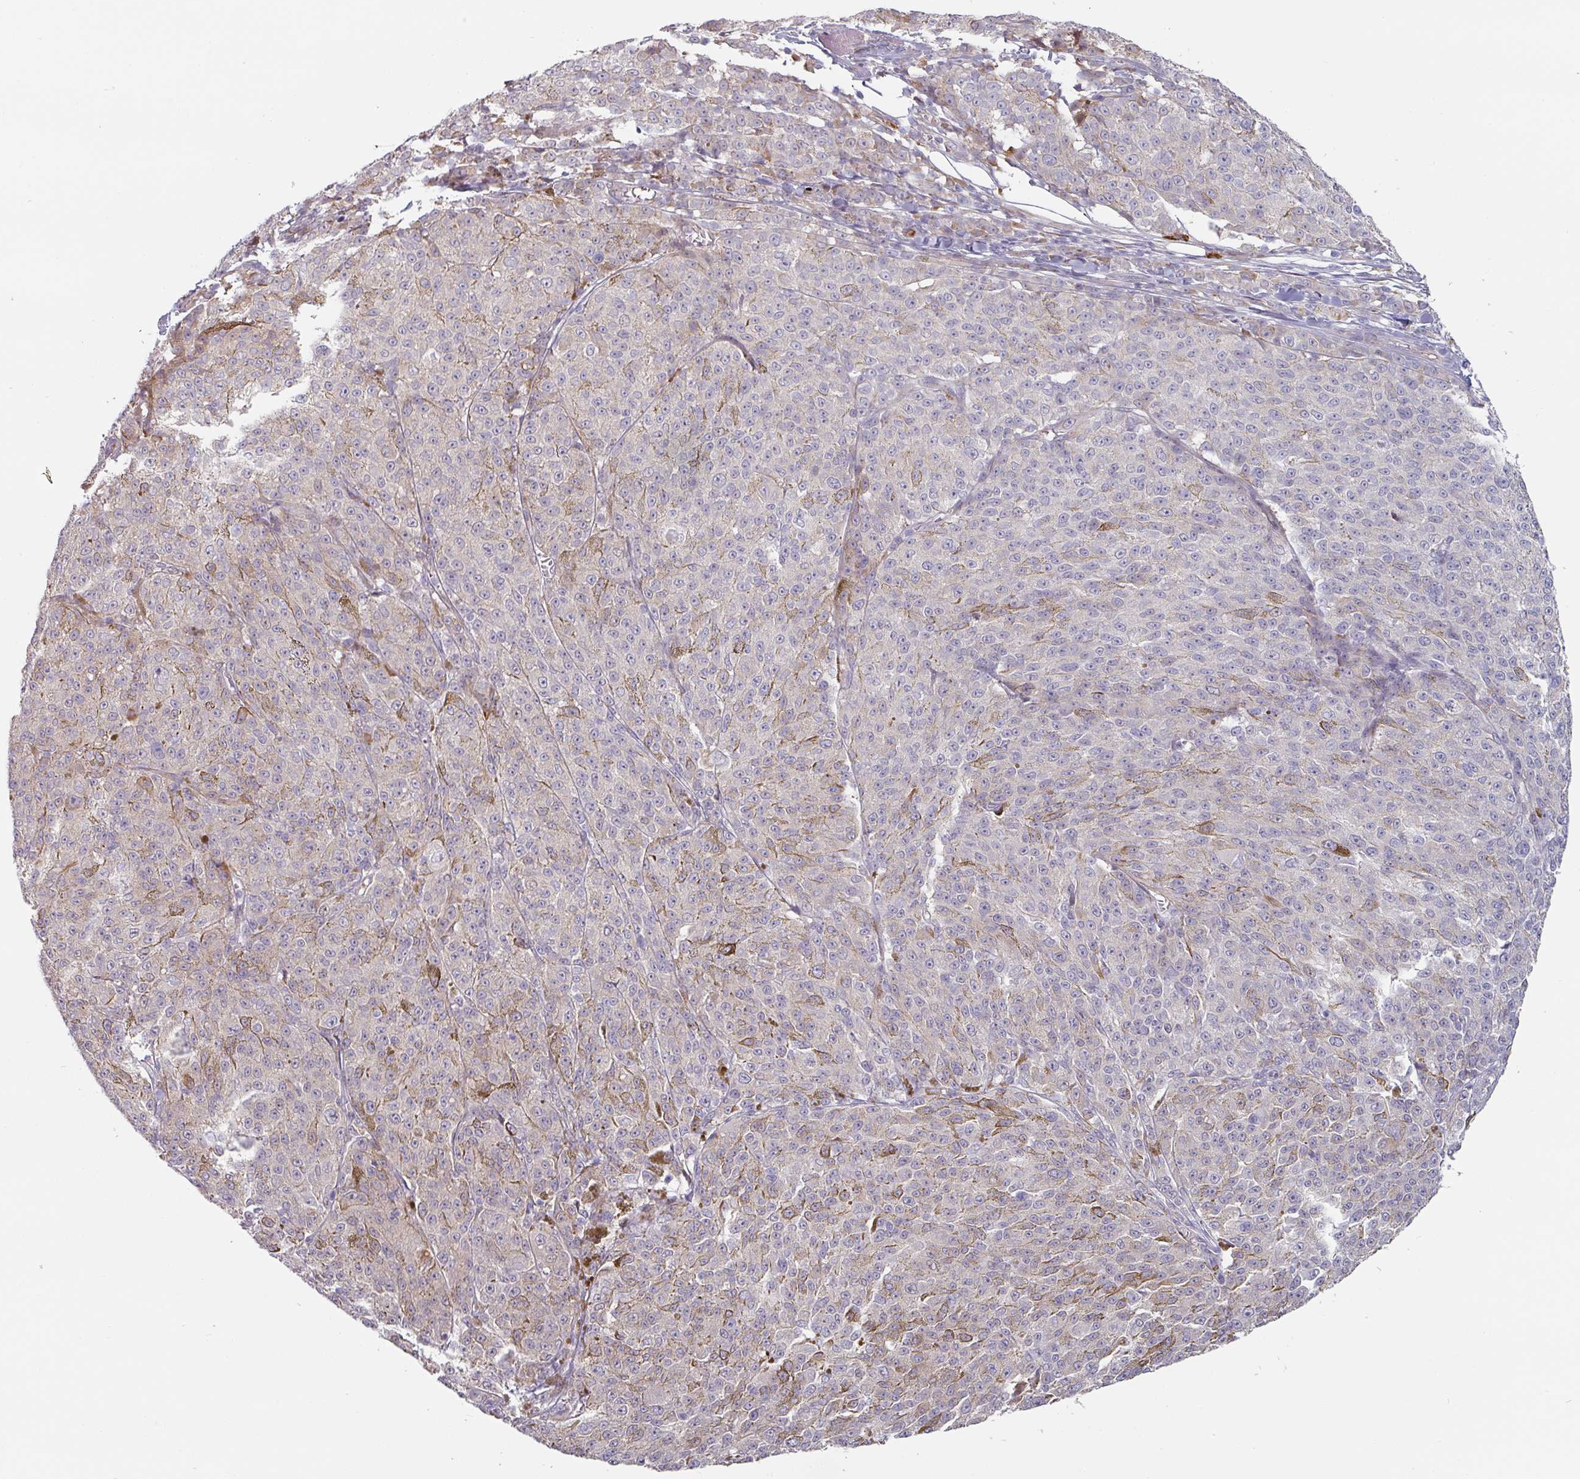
{"staining": {"intensity": "weak", "quantity": "<25%", "location": "cytoplasmic/membranous"}, "tissue": "melanoma", "cell_type": "Tumor cells", "image_type": "cancer", "snomed": [{"axis": "morphology", "description": "Malignant melanoma, NOS"}, {"axis": "topography", "description": "Skin"}], "caption": "Human melanoma stained for a protein using immunohistochemistry demonstrates no staining in tumor cells.", "gene": "CEP78", "patient": {"sex": "female", "age": 52}}